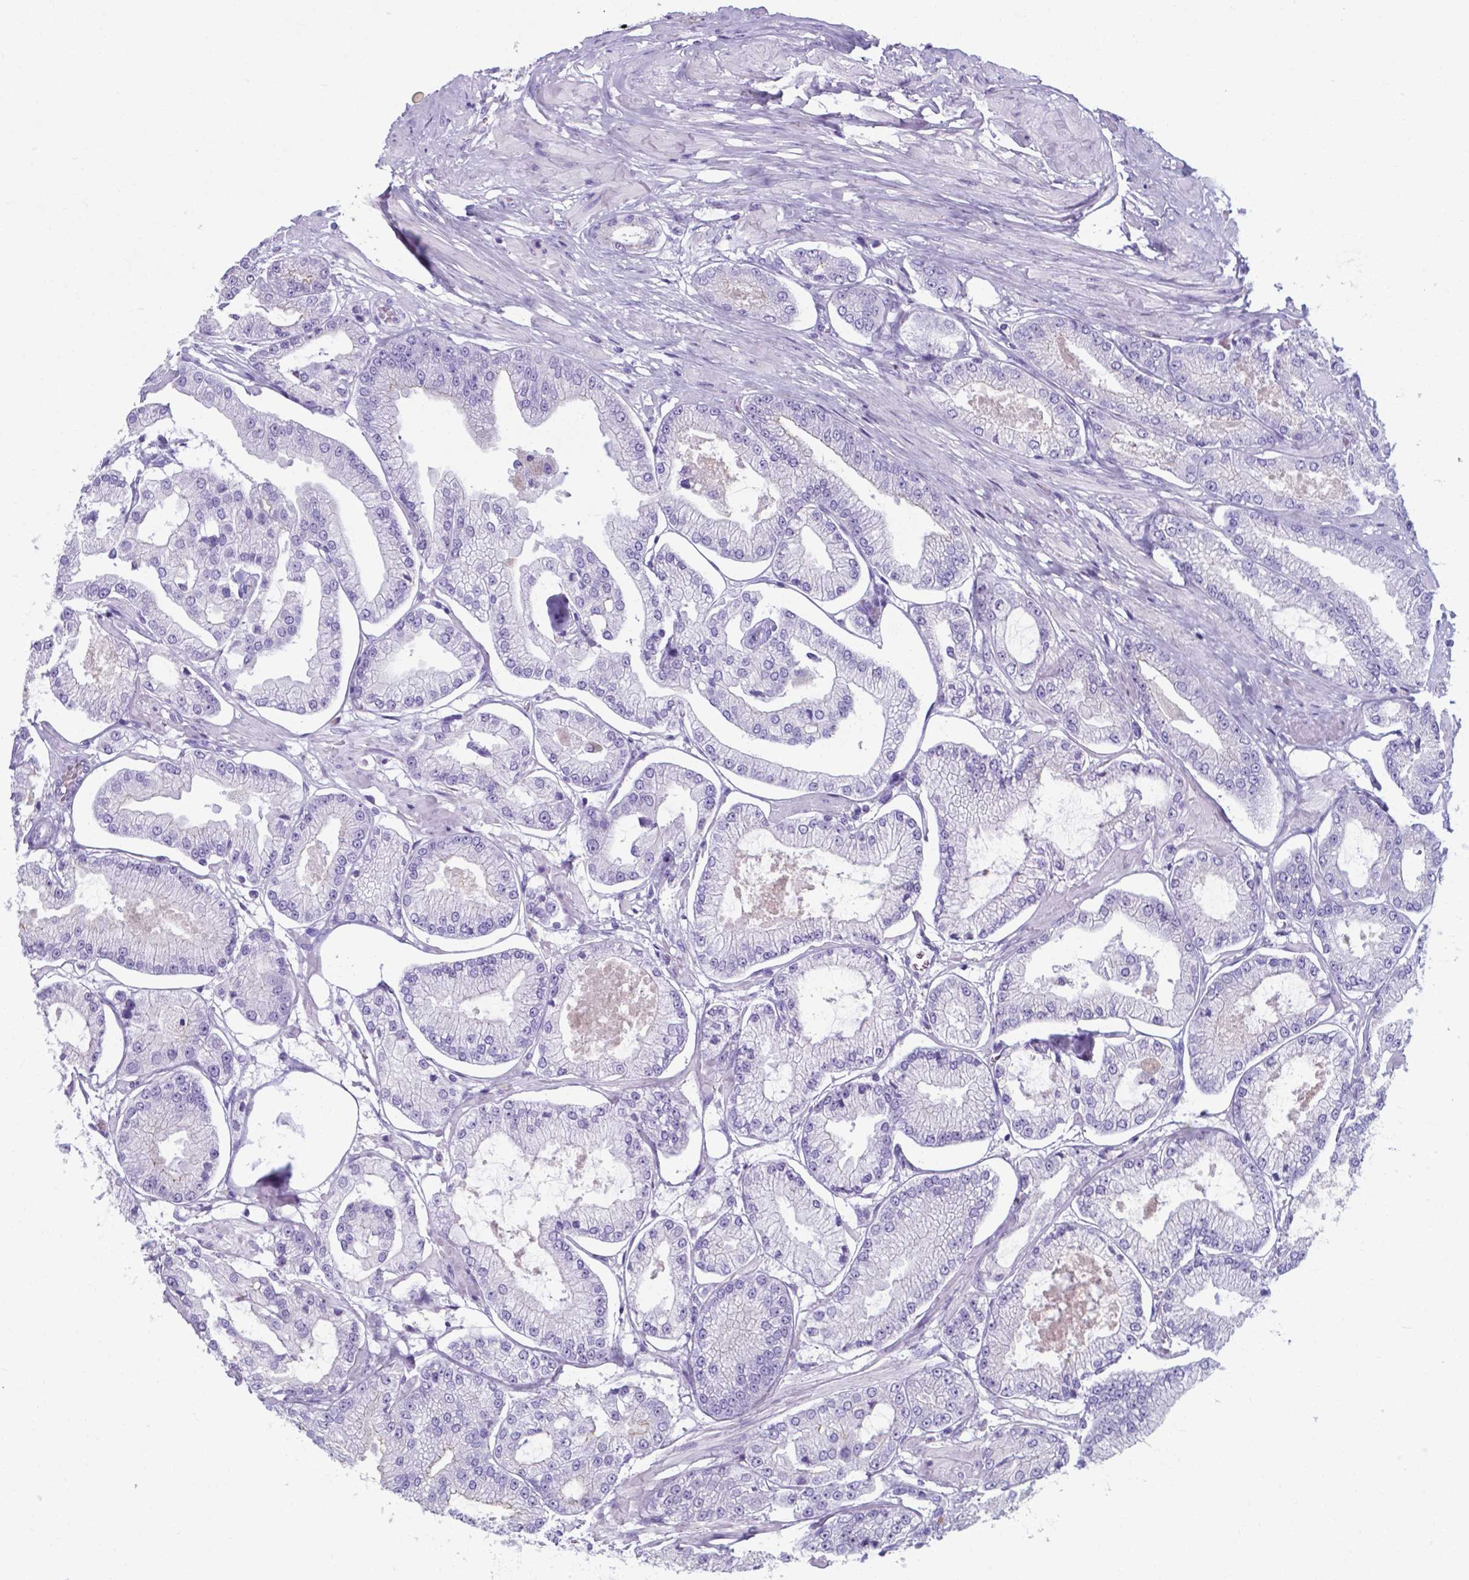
{"staining": {"intensity": "negative", "quantity": "none", "location": "none"}, "tissue": "prostate cancer", "cell_type": "Tumor cells", "image_type": "cancer", "snomed": [{"axis": "morphology", "description": "Adenocarcinoma, Low grade"}, {"axis": "topography", "description": "Prostate"}], "caption": "Tumor cells are negative for brown protein staining in prostate cancer (low-grade adenocarcinoma).", "gene": "AP5B1", "patient": {"sex": "male", "age": 55}}